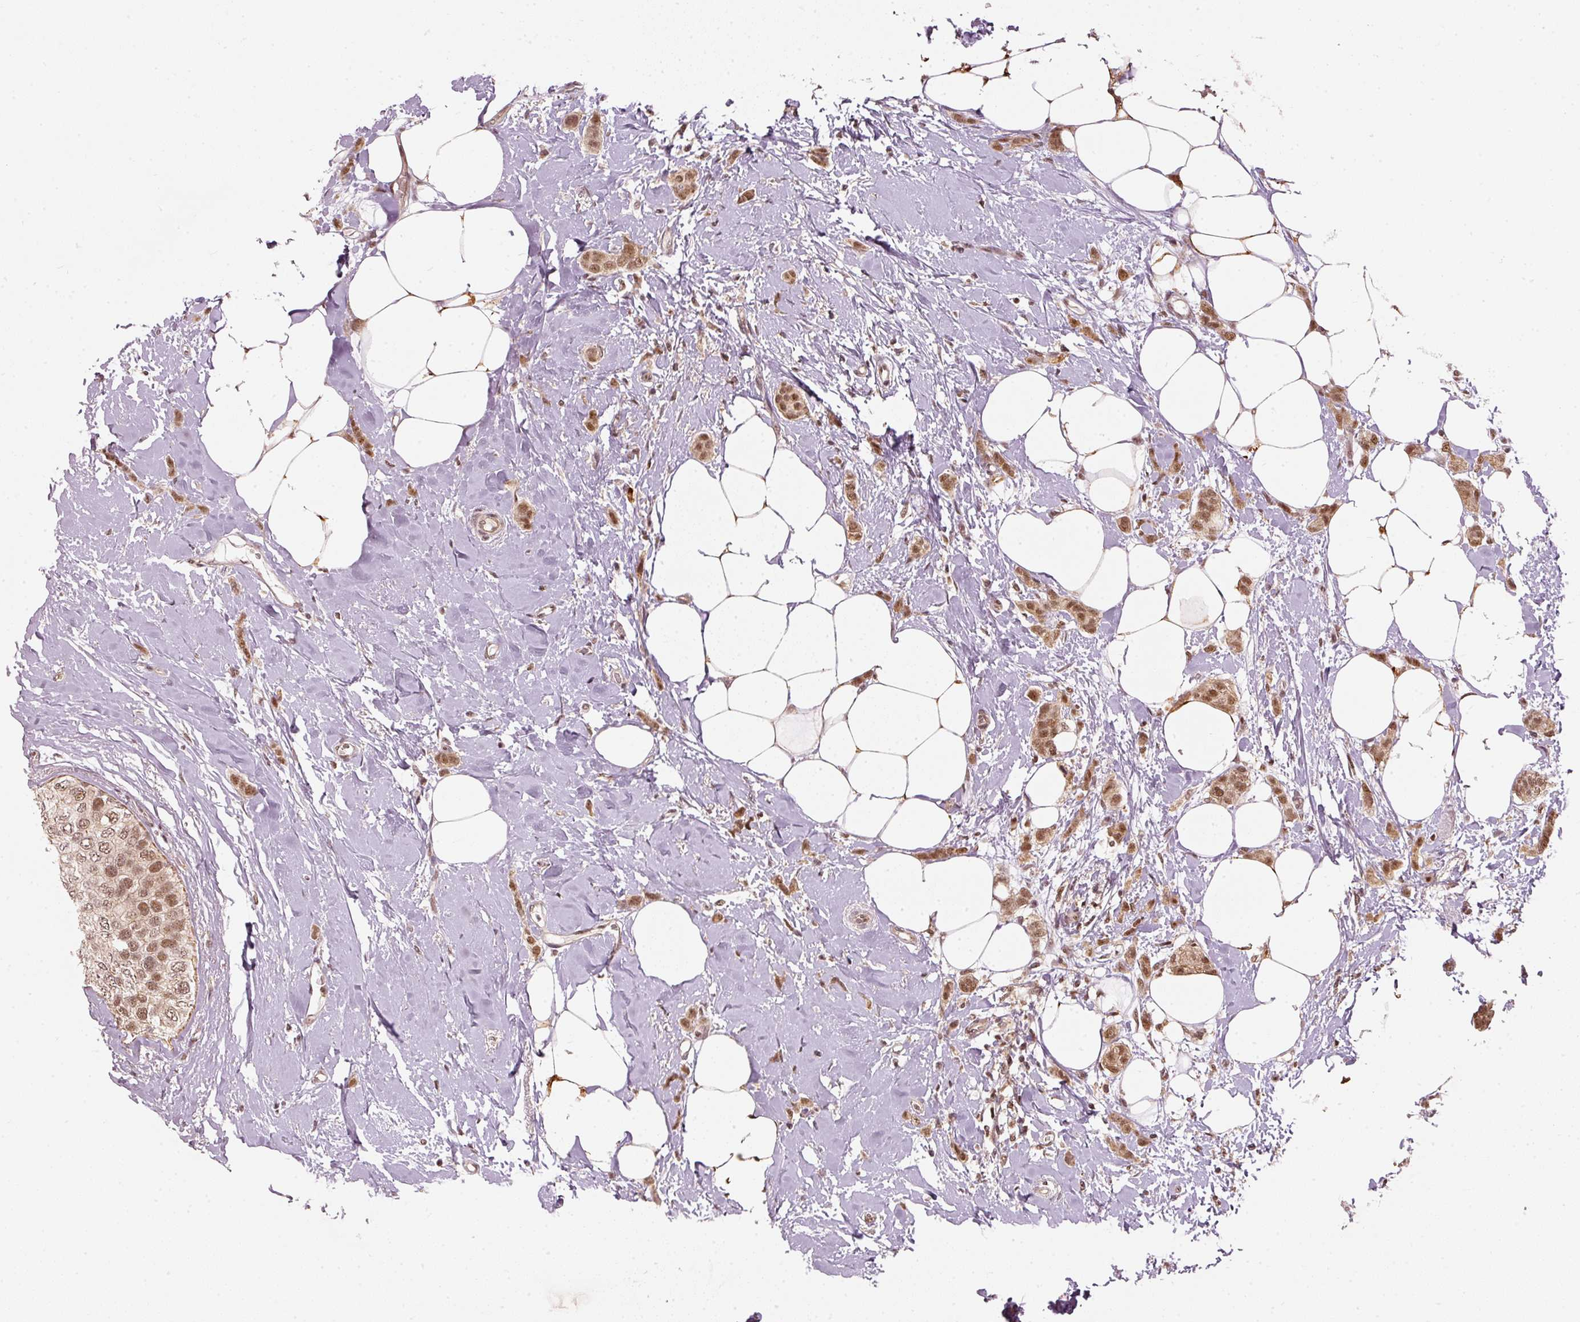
{"staining": {"intensity": "moderate", "quantity": ">75%", "location": "nuclear"}, "tissue": "breast cancer", "cell_type": "Tumor cells", "image_type": "cancer", "snomed": [{"axis": "morphology", "description": "Duct carcinoma"}, {"axis": "topography", "description": "Breast"}], "caption": "This micrograph reveals infiltrating ductal carcinoma (breast) stained with immunohistochemistry to label a protein in brown. The nuclear of tumor cells show moderate positivity for the protein. Nuclei are counter-stained blue.", "gene": "THOC6", "patient": {"sex": "female", "age": 72}}